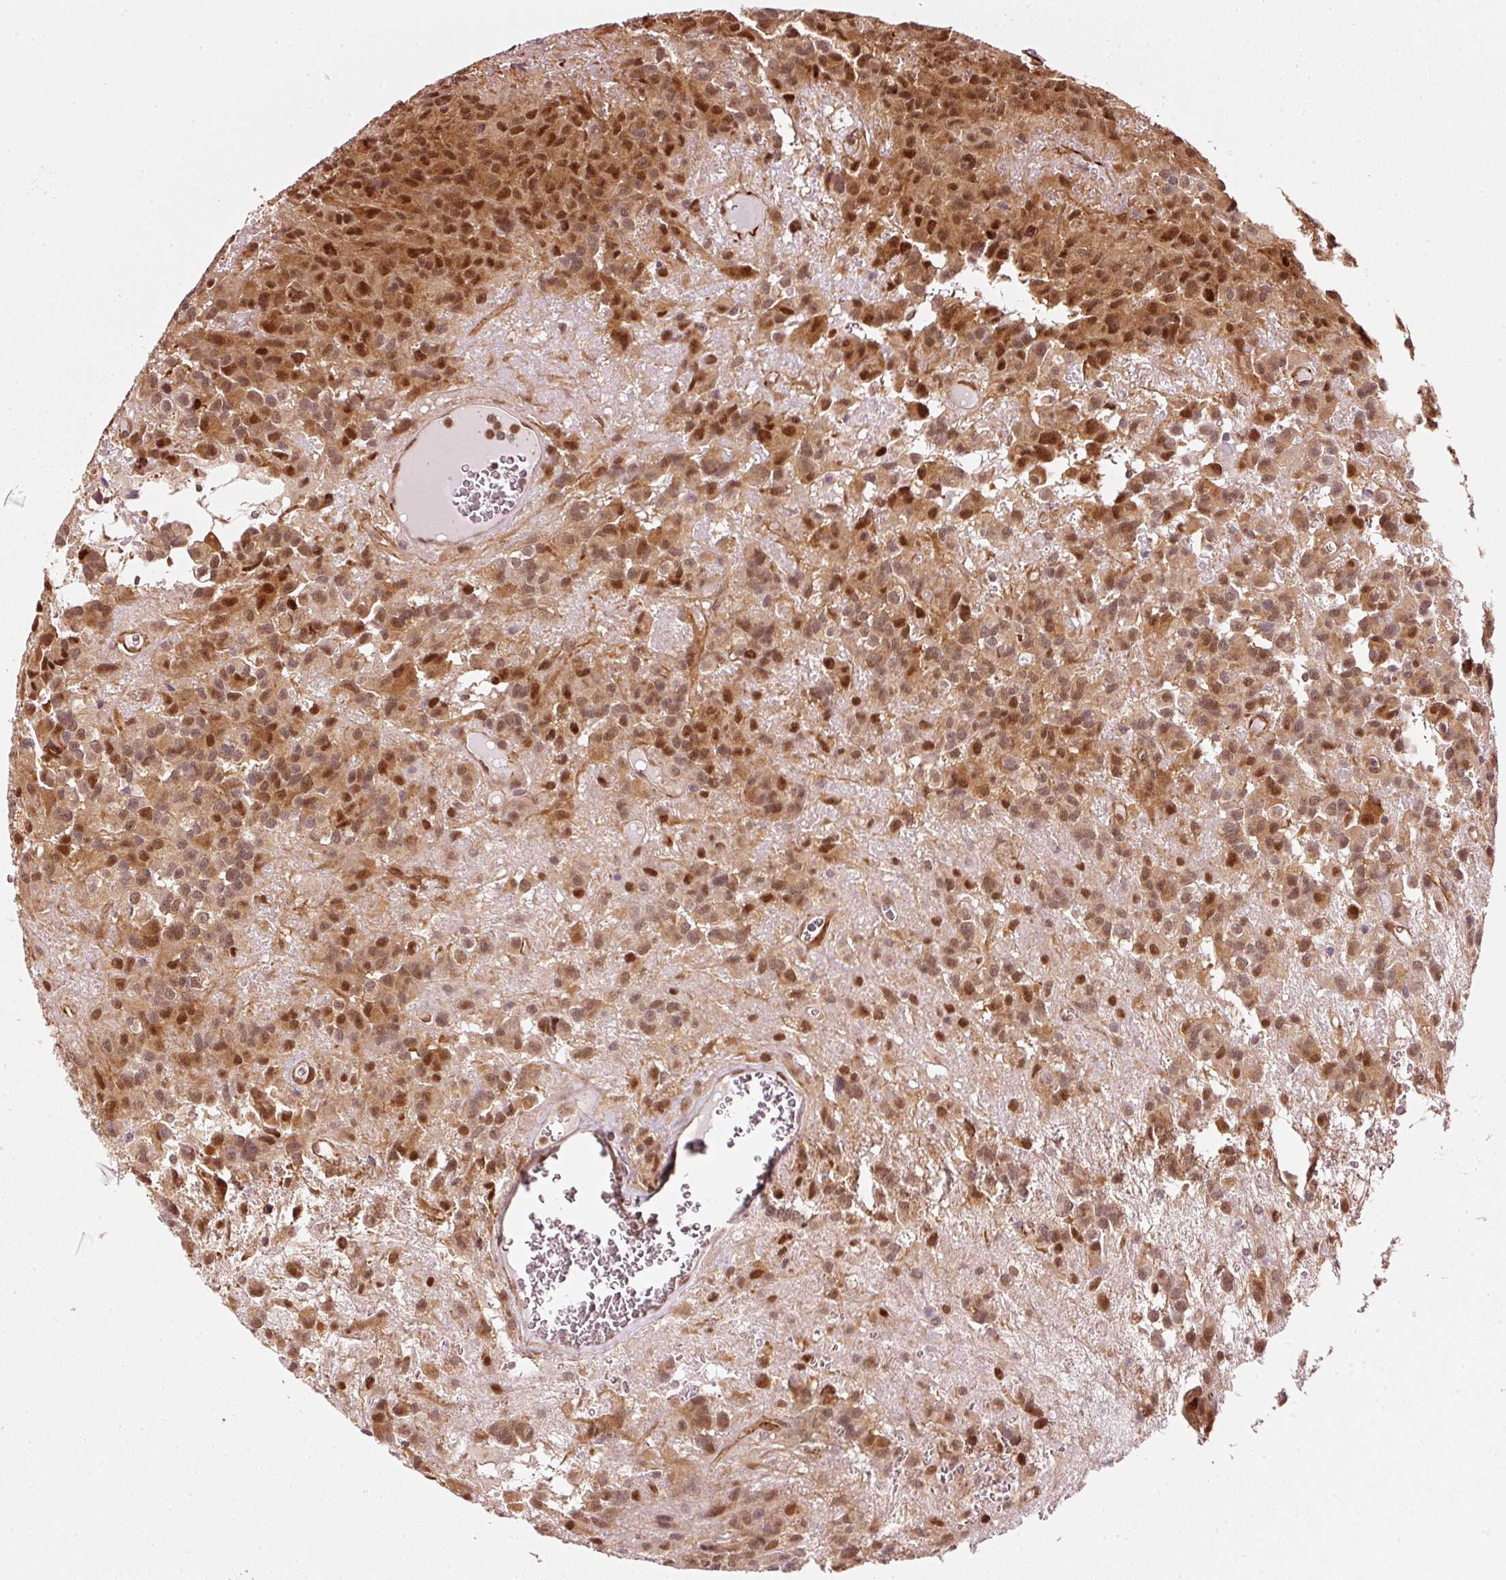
{"staining": {"intensity": "moderate", "quantity": ">75%", "location": "cytoplasmic/membranous,nuclear"}, "tissue": "glioma", "cell_type": "Tumor cells", "image_type": "cancer", "snomed": [{"axis": "morphology", "description": "Glioma, malignant, Low grade"}, {"axis": "topography", "description": "Brain"}], "caption": "Immunohistochemical staining of human malignant low-grade glioma displays medium levels of moderate cytoplasmic/membranous and nuclear protein staining in approximately >75% of tumor cells. Using DAB (3,3'-diaminobenzidine) (brown) and hematoxylin (blue) stains, captured at high magnification using brightfield microscopy.", "gene": "PSMD1", "patient": {"sex": "male", "age": 56}}